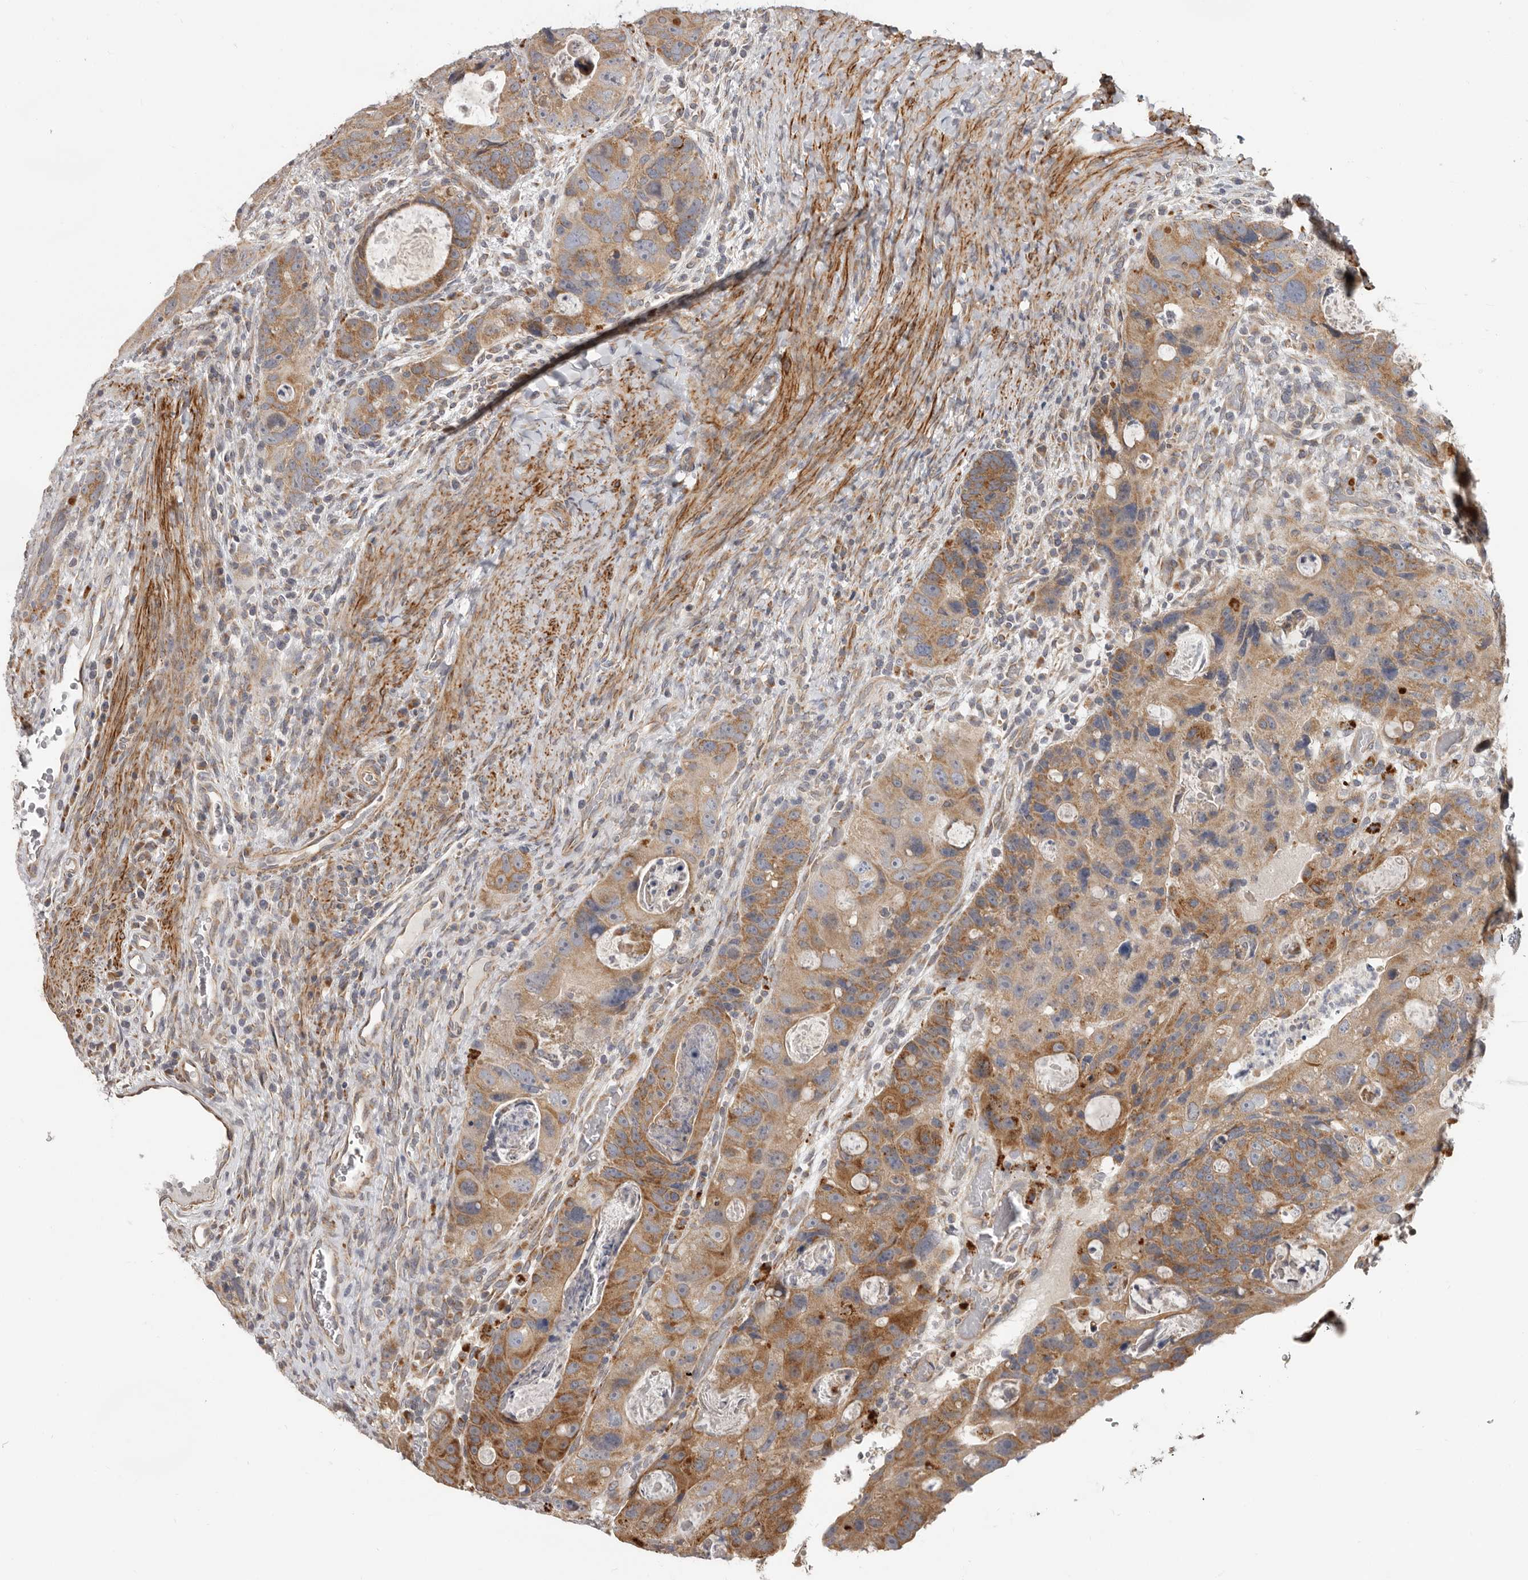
{"staining": {"intensity": "moderate", "quantity": ">75%", "location": "cytoplasmic/membranous"}, "tissue": "colorectal cancer", "cell_type": "Tumor cells", "image_type": "cancer", "snomed": [{"axis": "morphology", "description": "Adenocarcinoma, NOS"}, {"axis": "topography", "description": "Rectum"}], "caption": "Colorectal adenocarcinoma was stained to show a protein in brown. There is medium levels of moderate cytoplasmic/membranous staining in approximately >75% of tumor cells.", "gene": "UNK", "patient": {"sex": "male", "age": 59}}